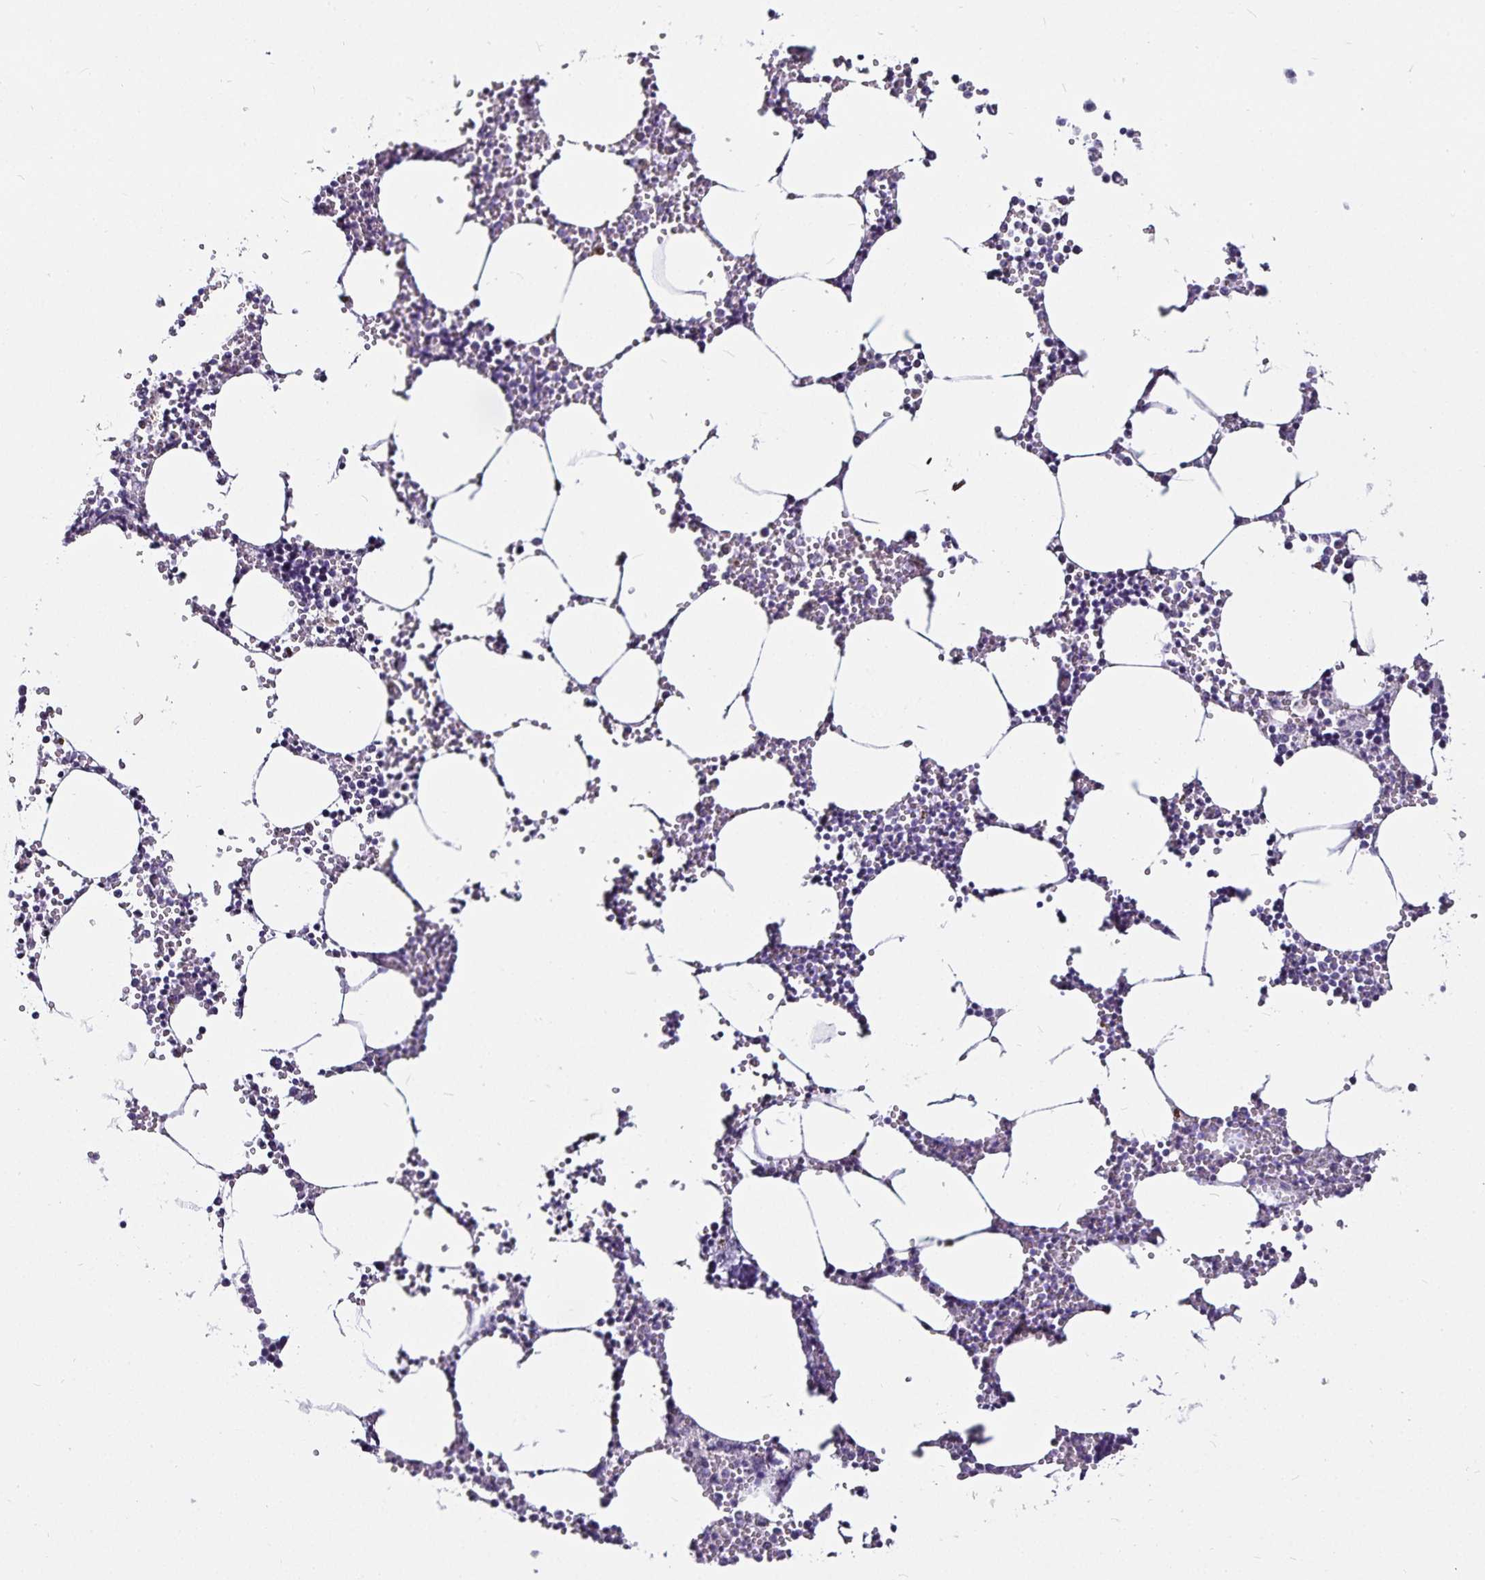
{"staining": {"intensity": "negative", "quantity": "none", "location": "none"}, "tissue": "bone marrow", "cell_type": "Hematopoietic cells", "image_type": "normal", "snomed": [{"axis": "morphology", "description": "Normal tissue, NOS"}, {"axis": "topography", "description": "Bone marrow"}], "caption": "The IHC photomicrograph has no significant expression in hematopoietic cells of bone marrow.", "gene": "CA12", "patient": {"sex": "male", "age": 54}}